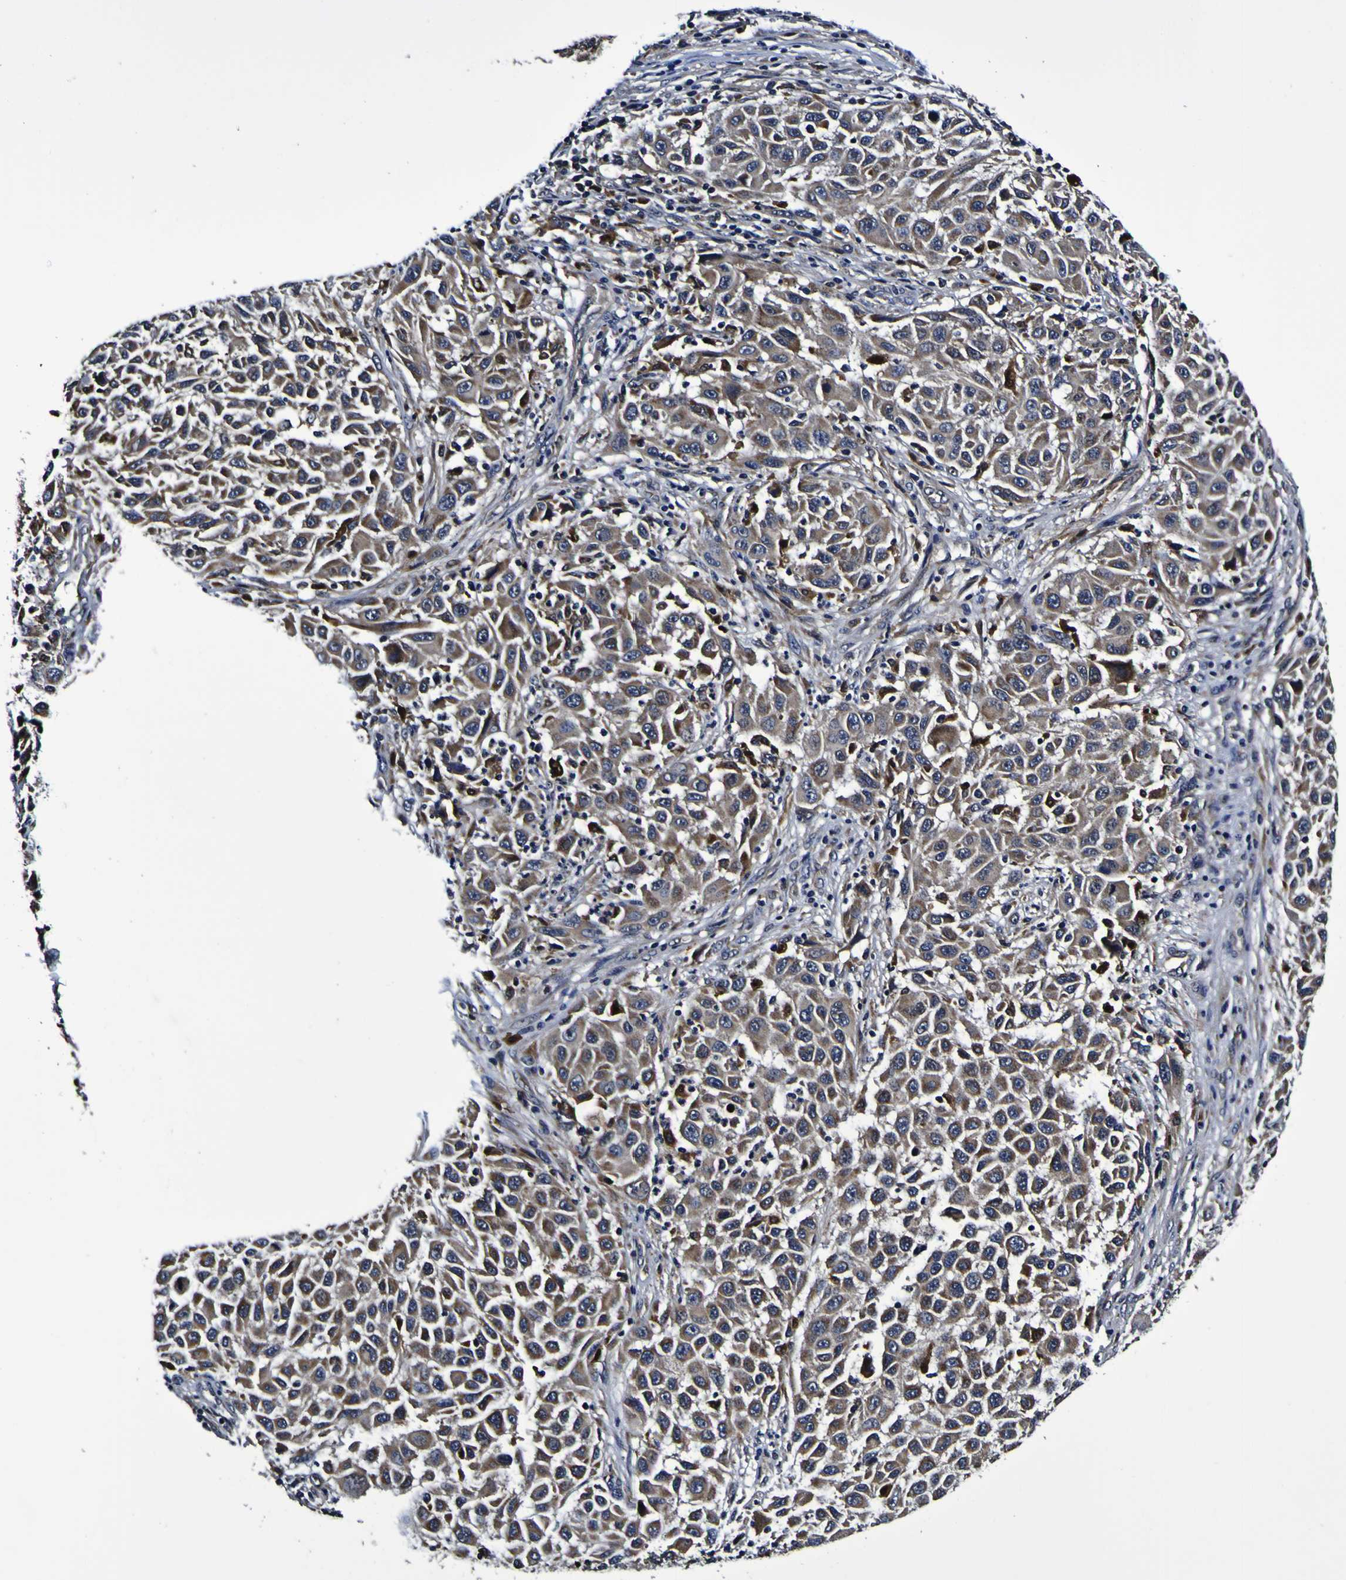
{"staining": {"intensity": "weak", "quantity": ">75%", "location": "cytoplasmic/membranous"}, "tissue": "melanoma", "cell_type": "Tumor cells", "image_type": "cancer", "snomed": [{"axis": "morphology", "description": "Malignant melanoma, Metastatic site"}, {"axis": "topography", "description": "Lymph node"}], "caption": "Malignant melanoma (metastatic site) tissue shows weak cytoplasmic/membranous expression in about >75% of tumor cells", "gene": "GPX1", "patient": {"sex": "male", "age": 61}}